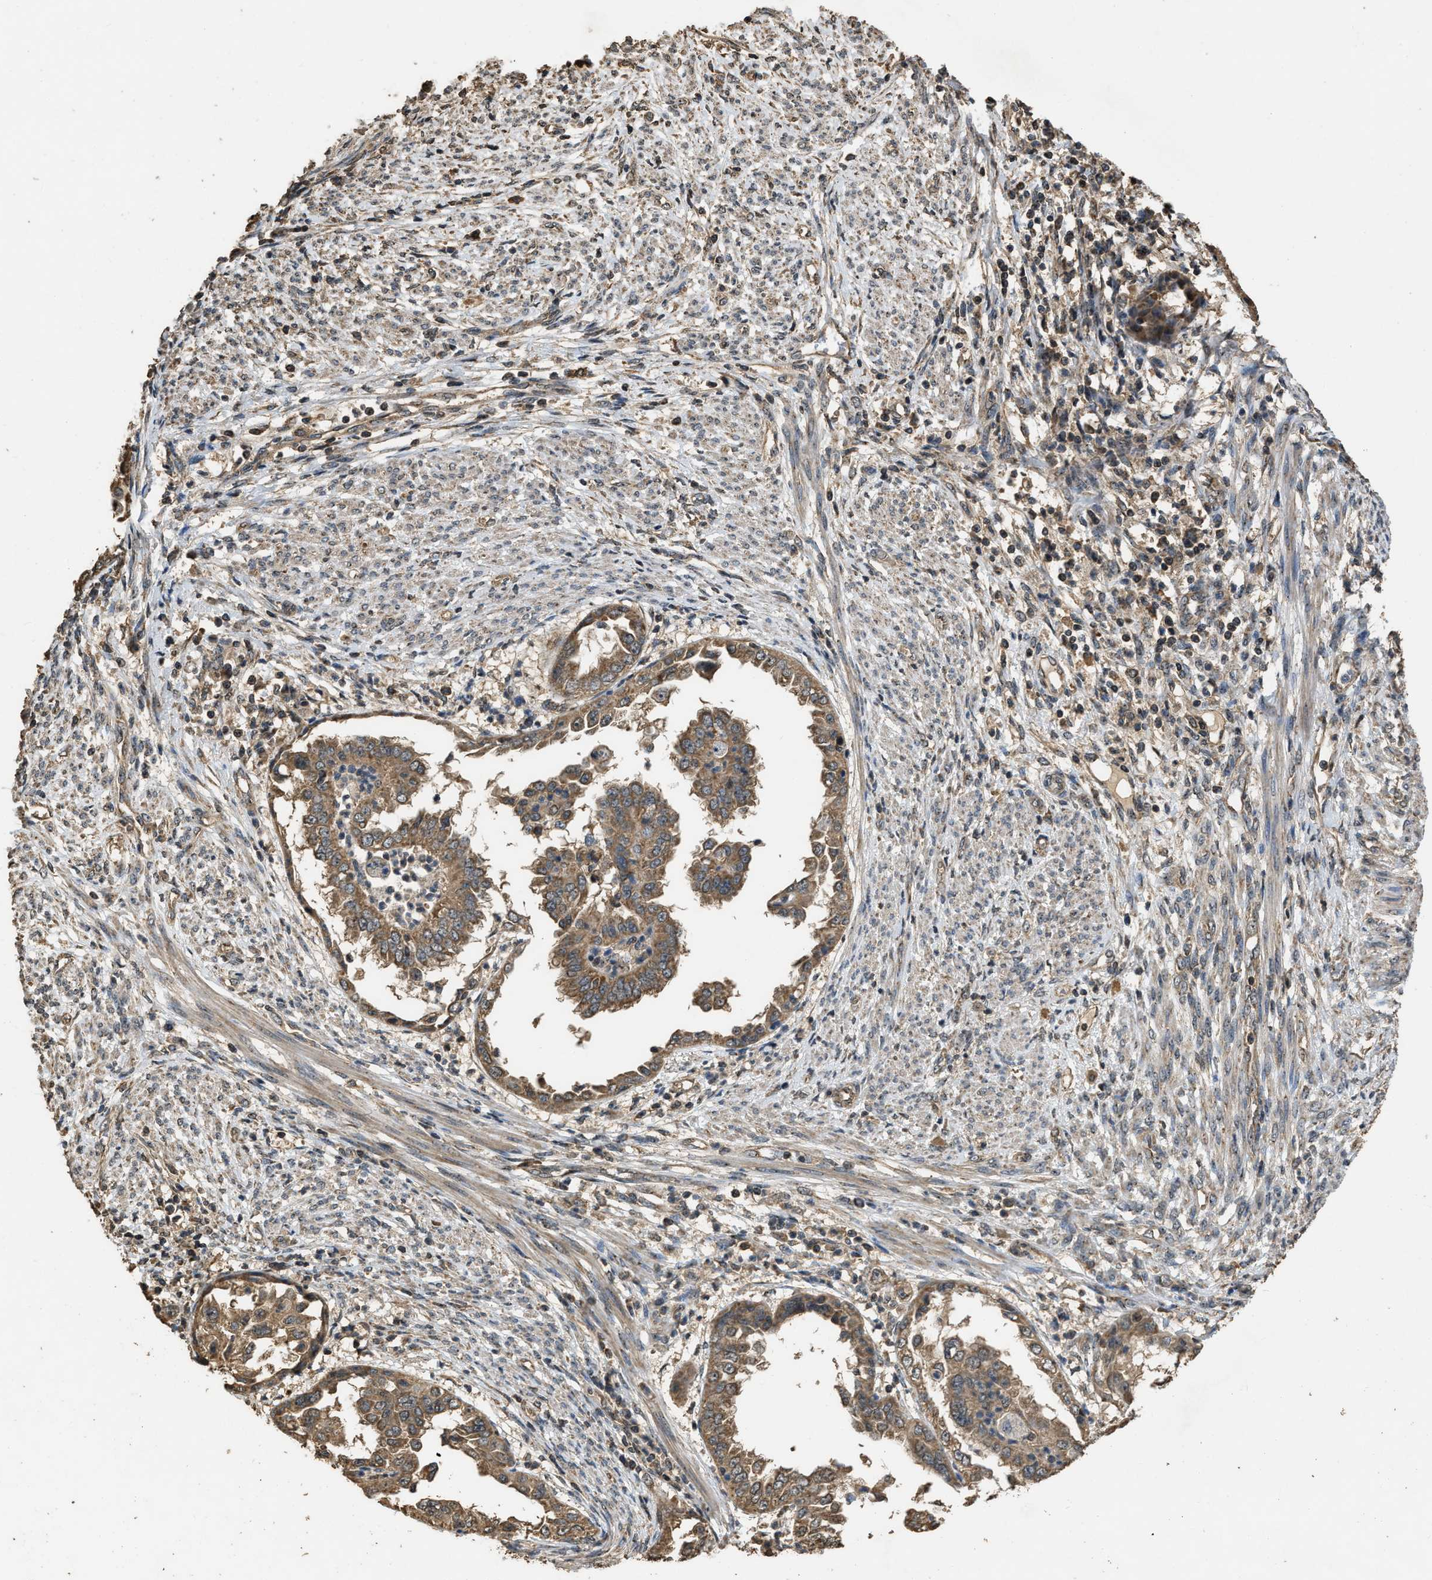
{"staining": {"intensity": "moderate", "quantity": ">75%", "location": "cytoplasmic/membranous"}, "tissue": "endometrial cancer", "cell_type": "Tumor cells", "image_type": "cancer", "snomed": [{"axis": "morphology", "description": "Adenocarcinoma, NOS"}, {"axis": "topography", "description": "Endometrium"}], "caption": "Endometrial cancer stained with a brown dye reveals moderate cytoplasmic/membranous positive positivity in about >75% of tumor cells.", "gene": "DENND6B", "patient": {"sex": "female", "age": 85}}